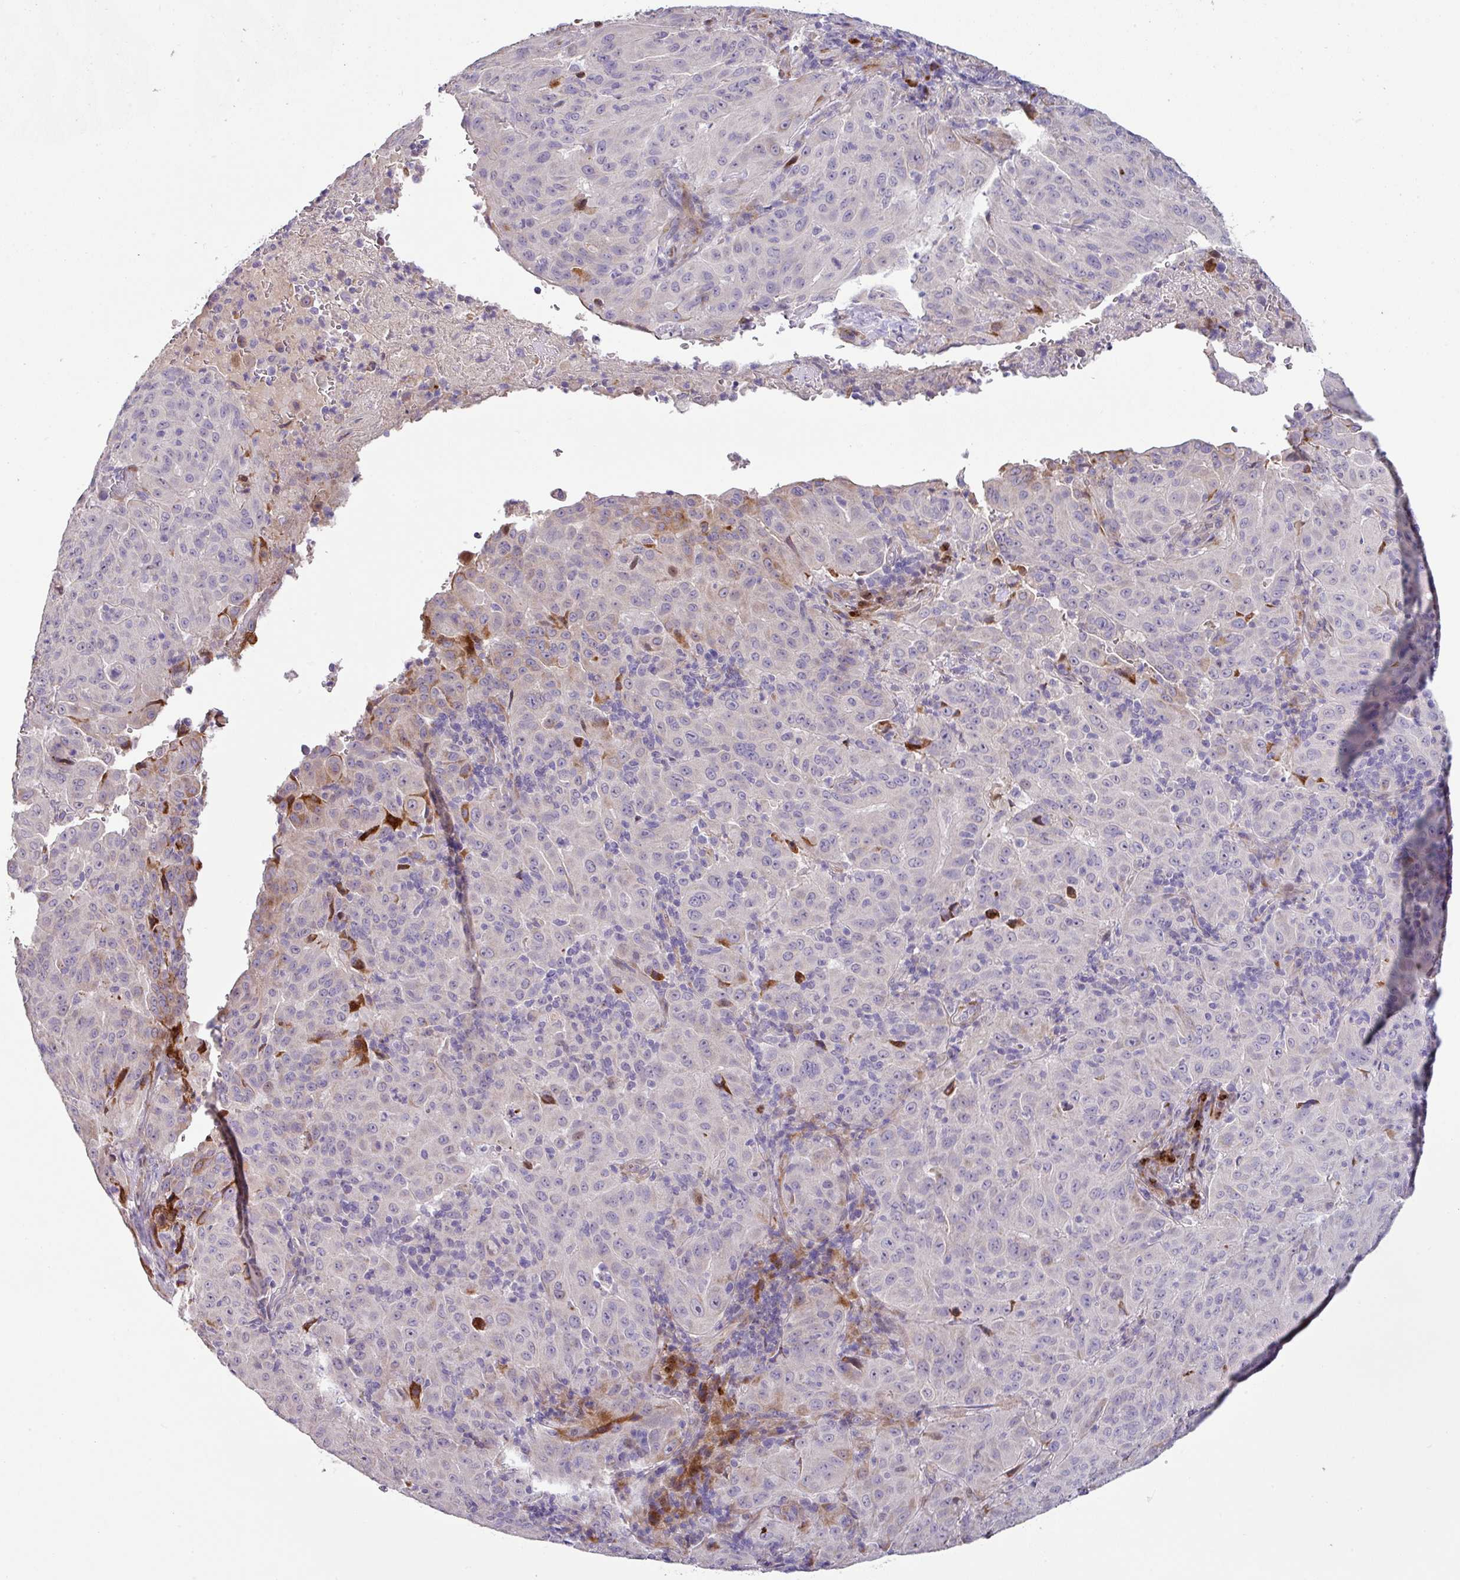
{"staining": {"intensity": "negative", "quantity": "none", "location": "none"}, "tissue": "pancreatic cancer", "cell_type": "Tumor cells", "image_type": "cancer", "snomed": [{"axis": "morphology", "description": "Adenocarcinoma, NOS"}, {"axis": "topography", "description": "Pancreas"}], "caption": "Immunohistochemical staining of human pancreatic adenocarcinoma displays no significant expression in tumor cells.", "gene": "KLHL3", "patient": {"sex": "male", "age": 63}}